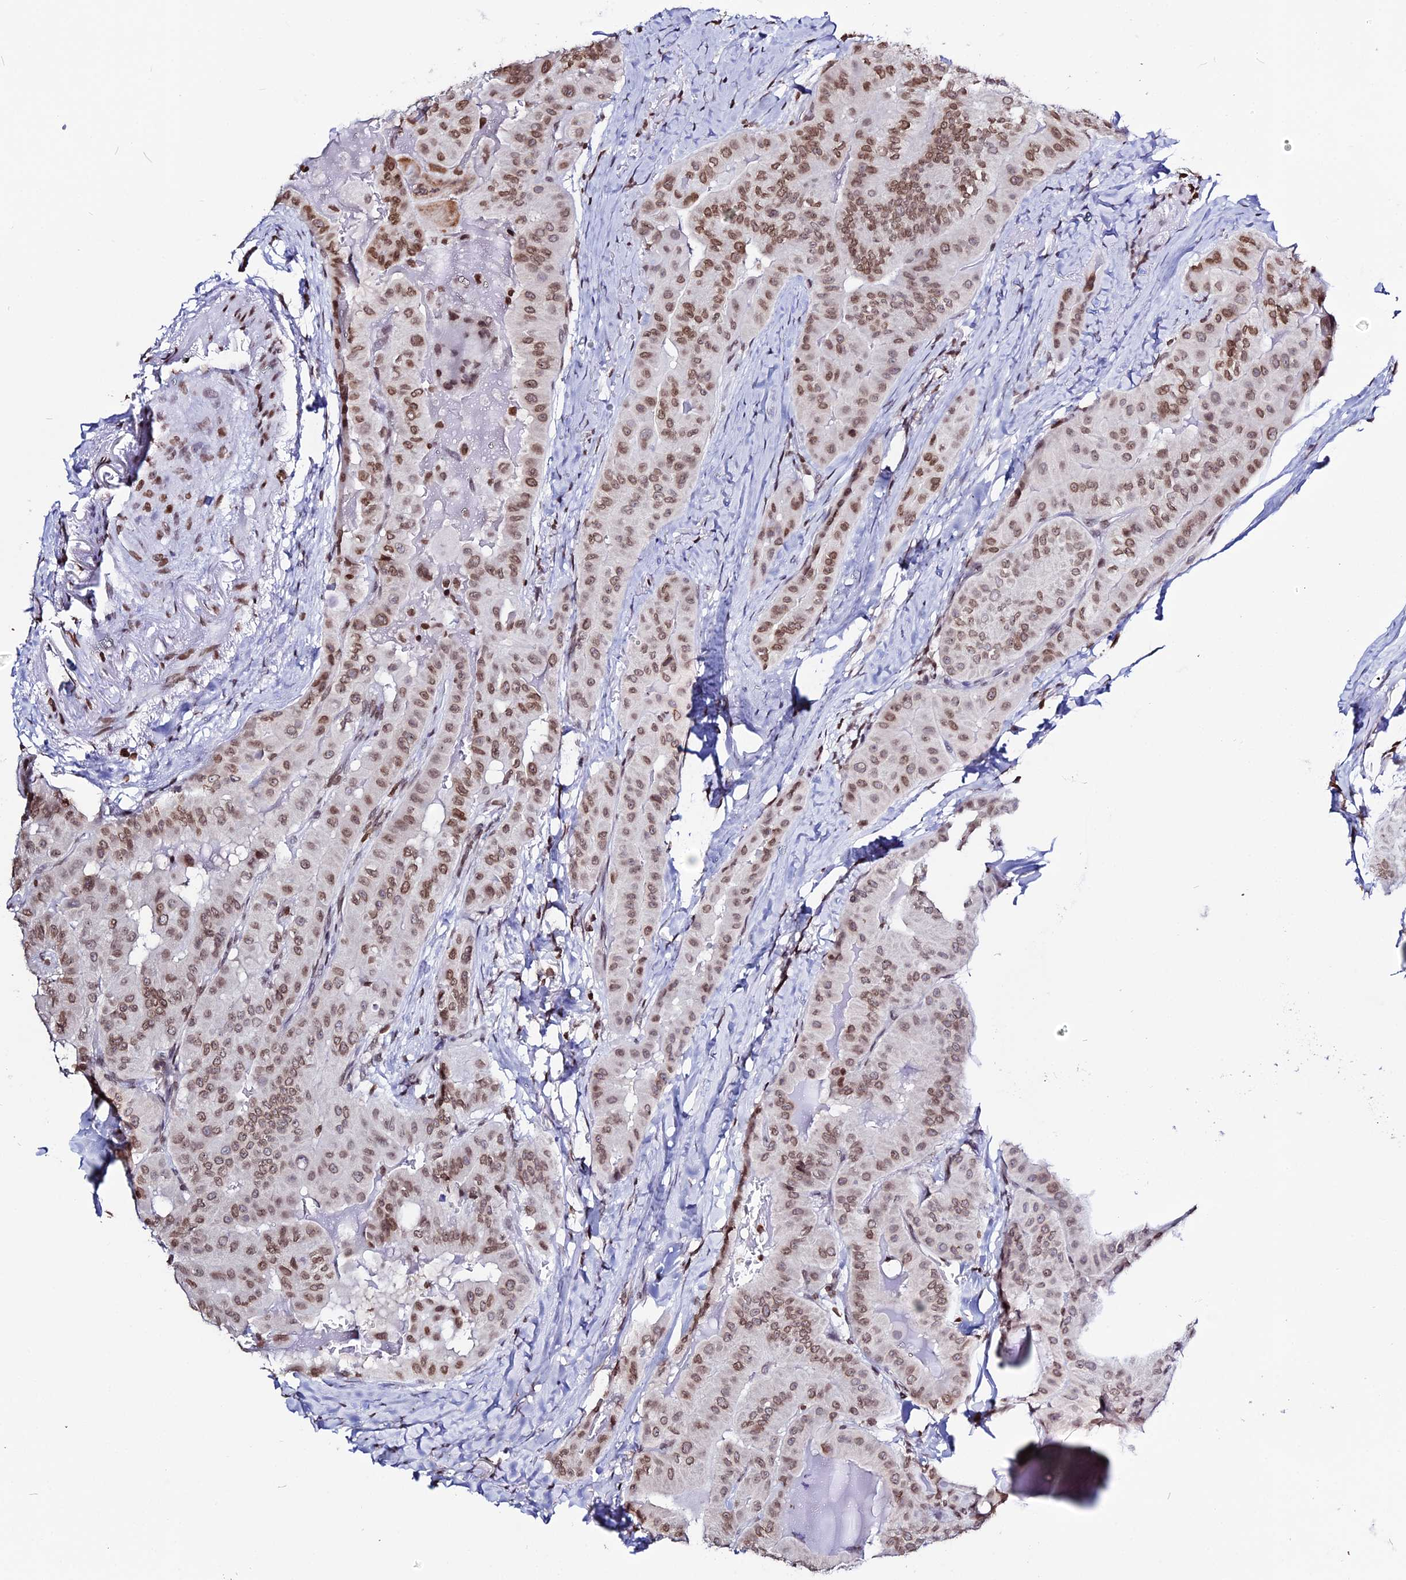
{"staining": {"intensity": "moderate", "quantity": ">75%", "location": "nuclear"}, "tissue": "thyroid cancer", "cell_type": "Tumor cells", "image_type": "cancer", "snomed": [{"axis": "morphology", "description": "Papillary adenocarcinoma, NOS"}, {"axis": "topography", "description": "Thyroid gland"}], "caption": "DAB immunohistochemical staining of papillary adenocarcinoma (thyroid) displays moderate nuclear protein staining in about >75% of tumor cells.", "gene": "MACROH2A2", "patient": {"sex": "female", "age": 68}}